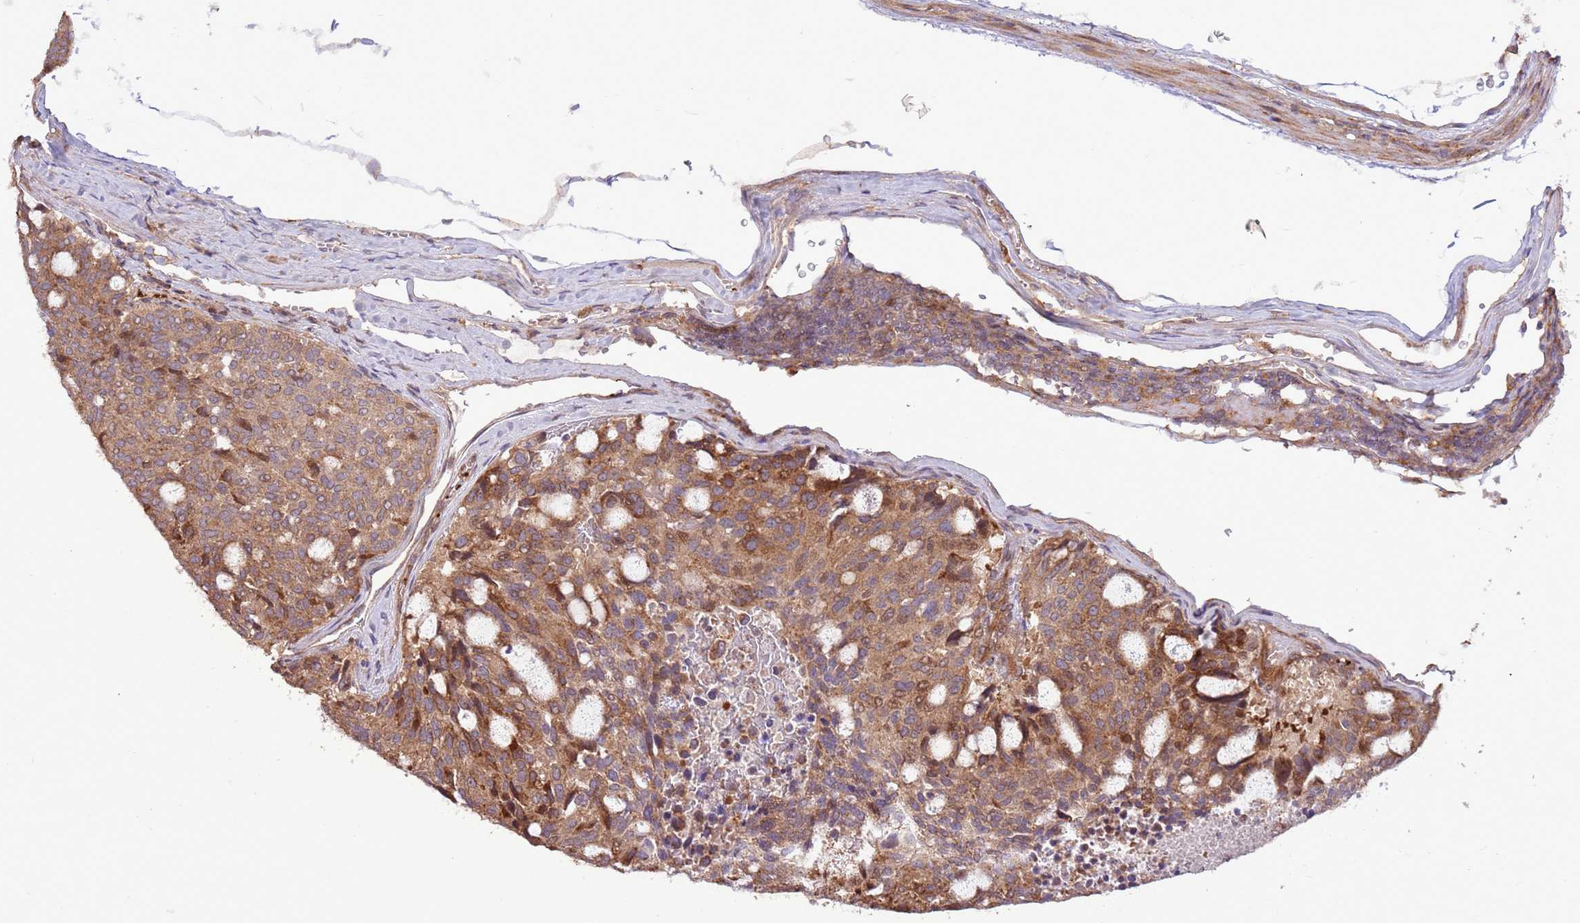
{"staining": {"intensity": "moderate", "quantity": ">75%", "location": "cytoplasmic/membranous"}, "tissue": "carcinoid", "cell_type": "Tumor cells", "image_type": "cancer", "snomed": [{"axis": "morphology", "description": "Carcinoid, malignant, NOS"}, {"axis": "topography", "description": "Pancreas"}], "caption": "Immunohistochemical staining of carcinoid (malignant) displays medium levels of moderate cytoplasmic/membranous positivity in about >75% of tumor cells. Nuclei are stained in blue.", "gene": "CCDC112", "patient": {"sex": "female", "age": 54}}